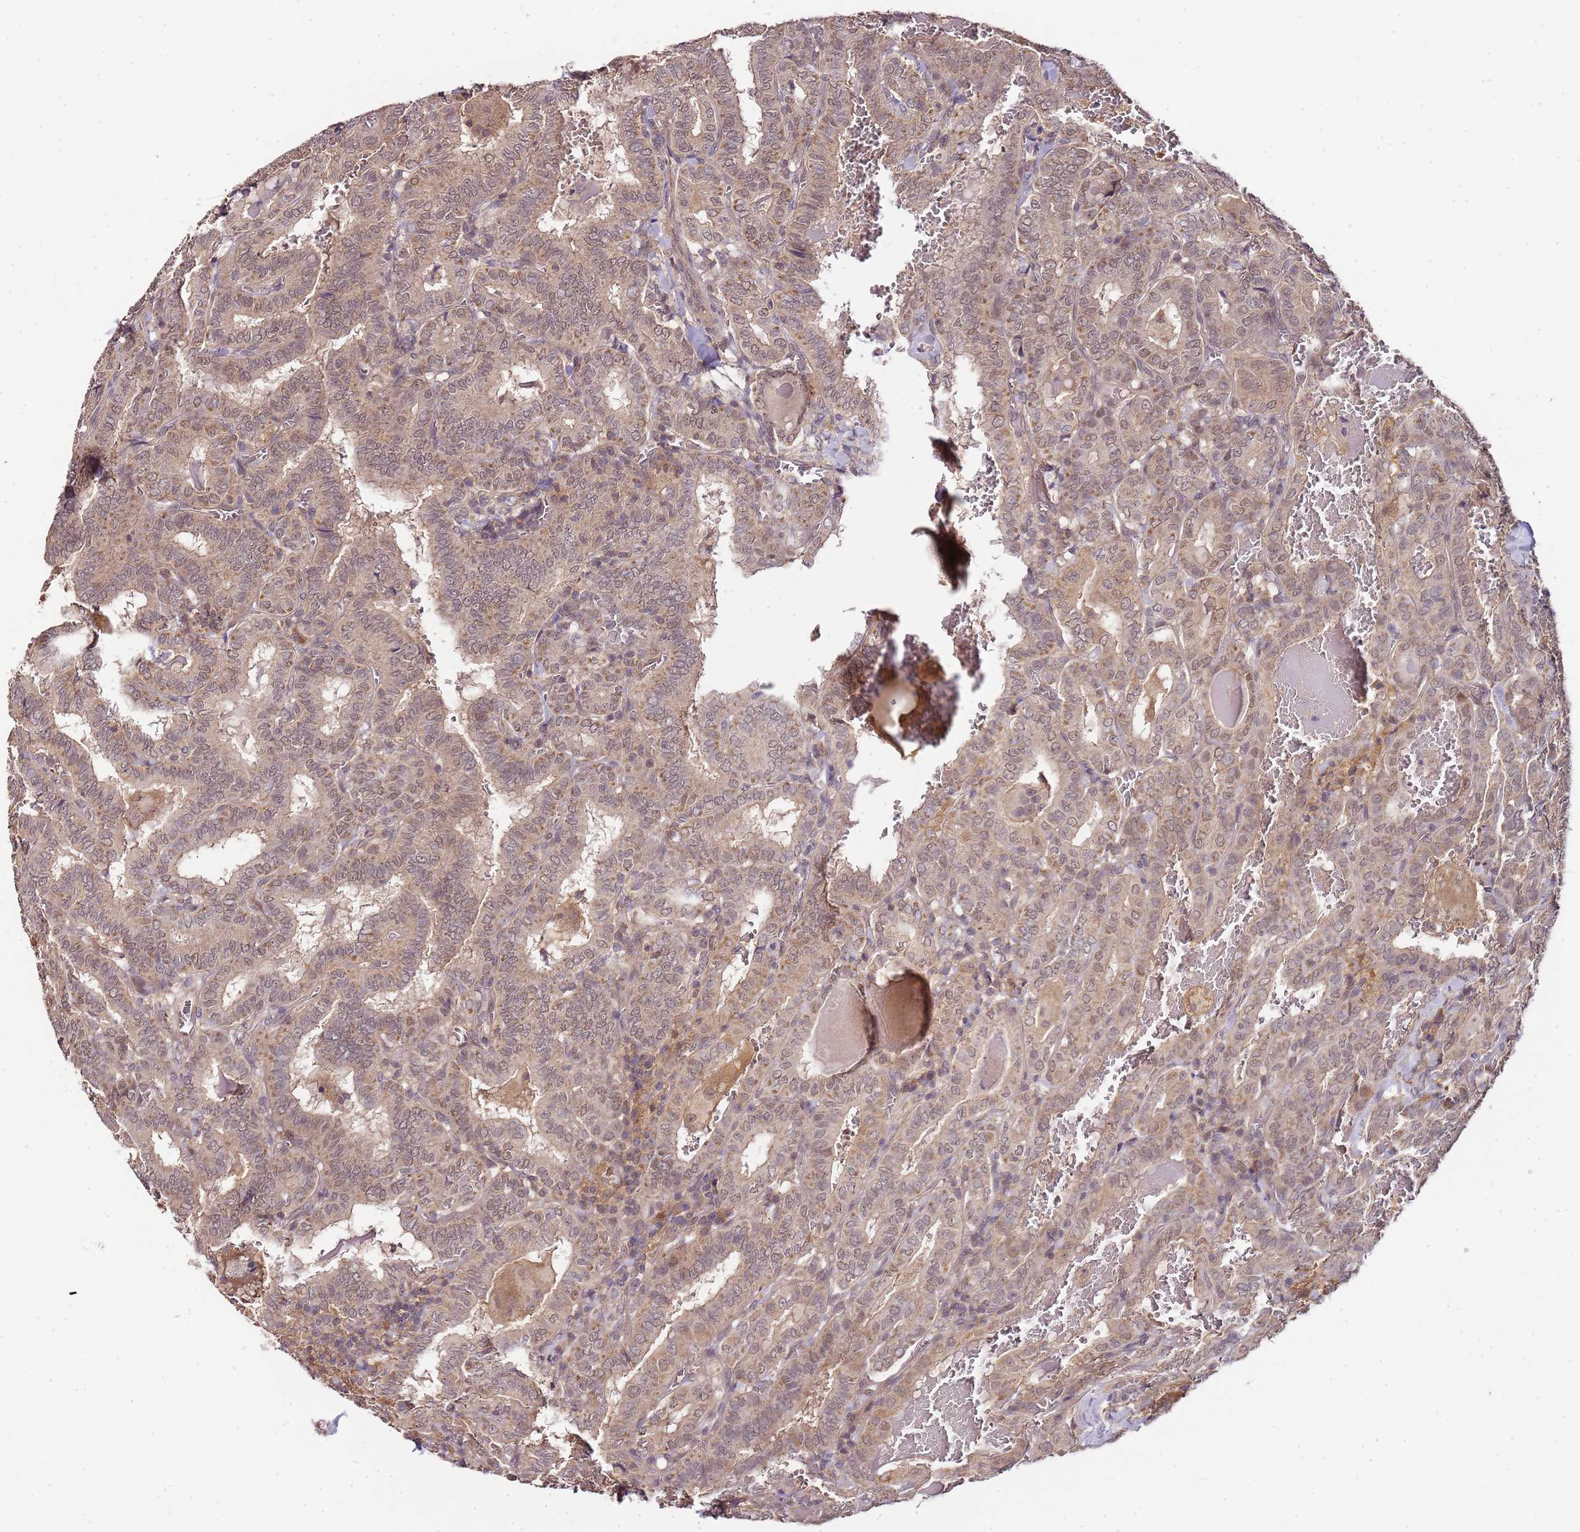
{"staining": {"intensity": "weak", "quantity": ">75%", "location": "cytoplasmic/membranous,nuclear"}, "tissue": "thyroid cancer", "cell_type": "Tumor cells", "image_type": "cancer", "snomed": [{"axis": "morphology", "description": "Papillary adenocarcinoma, NOS"}, {"axis": "topography", "description": "Thyroid gland"}], "caption": "Immunohistochemistry (IHC) micrograph of neoplastic tissue: thyroid cancer (papillary adenocarcinoma) stained using immunohistochemistry displays low levels of weak protein expression localized specifically in the cytoplasmic/membranous and nuclear of tumor cells, appearing as a cytoplasmic/membranous and nuclear brown color.", "gene": "LIN37", "patient": {"sex": "female", "age": 72}}